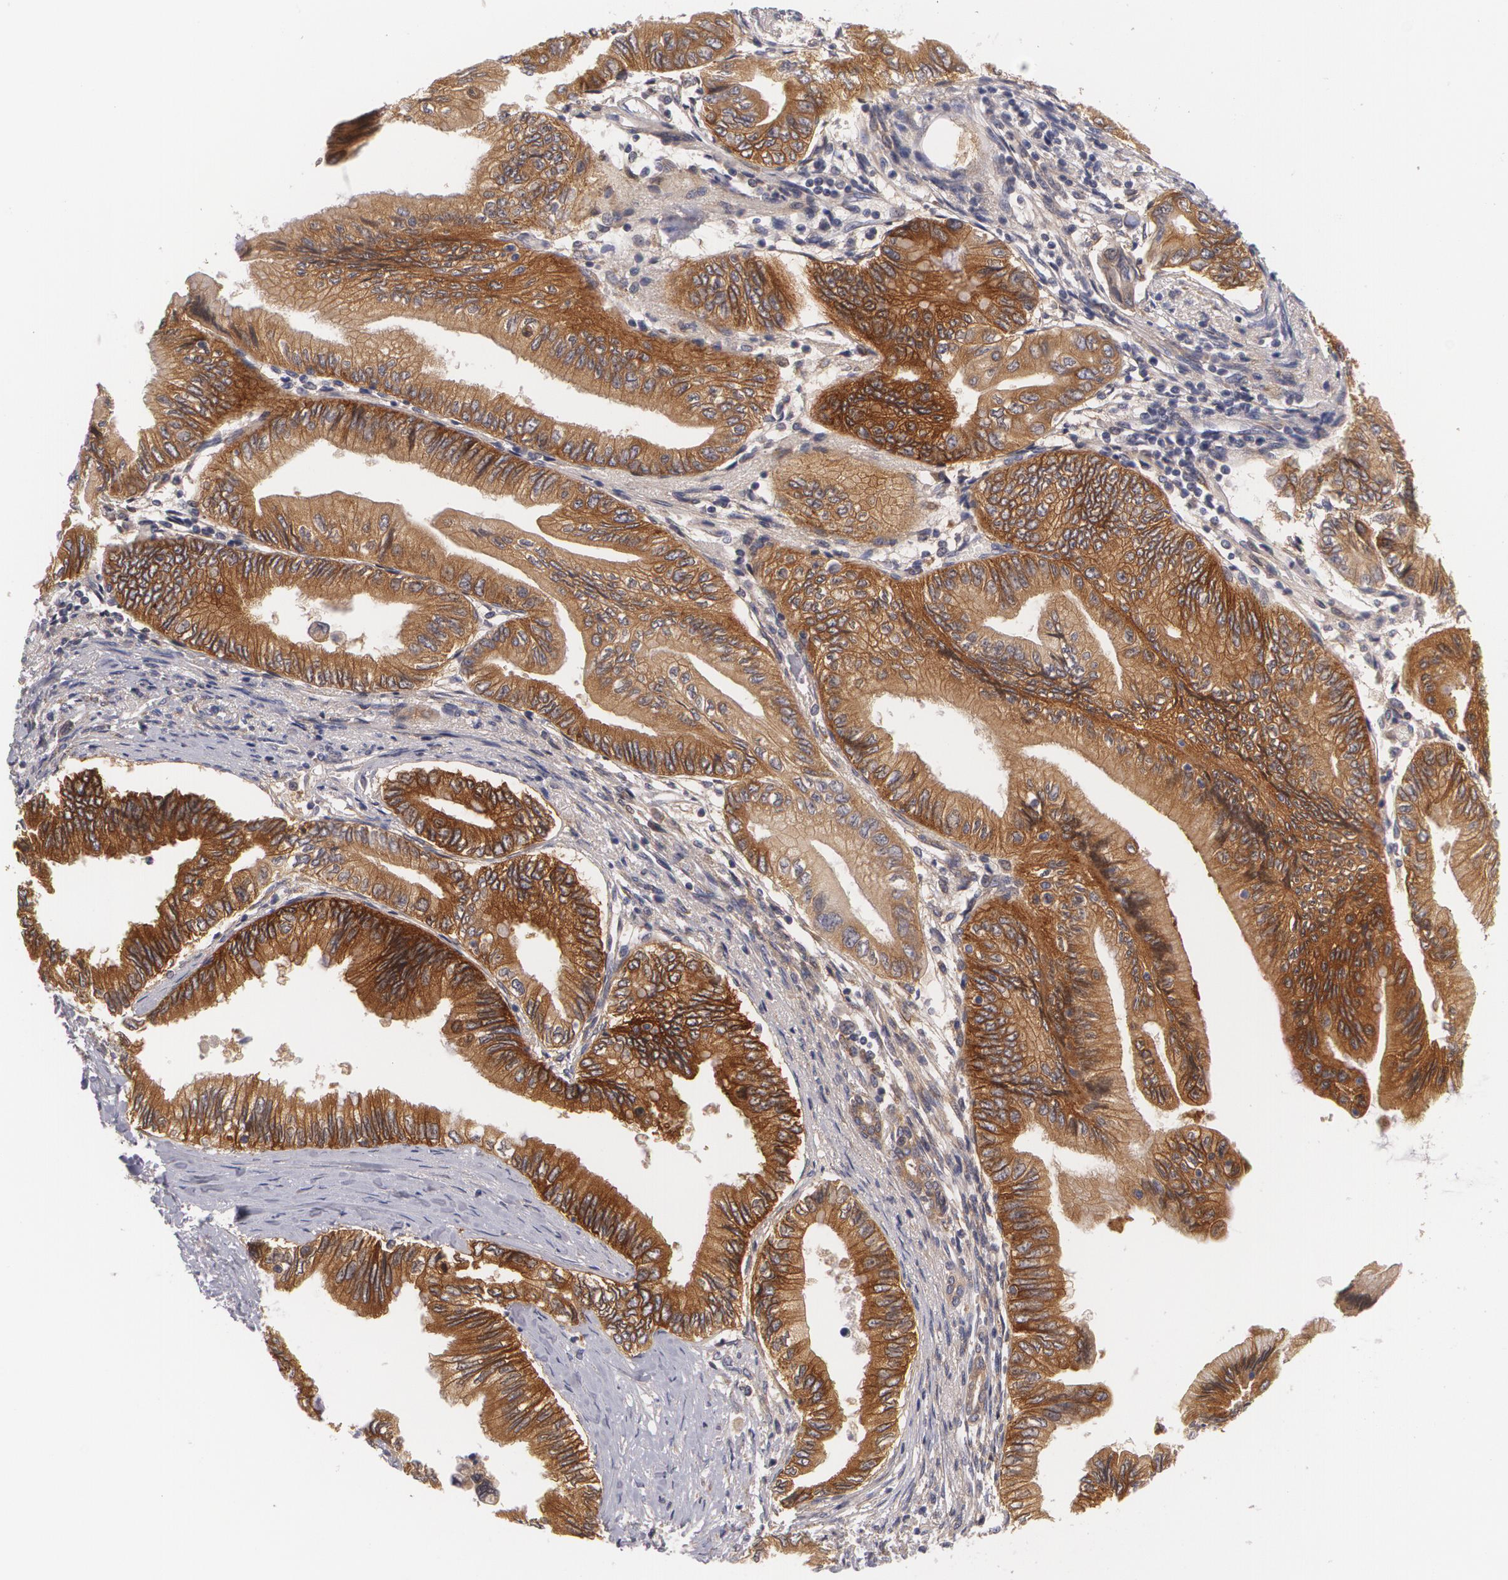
{"staining": {"intensity": "strong", "quantity": ">75%", "location": "cytoplasmic/membranous"}, "tissue": "pancreatic cancer", "cell_type": "Tumor cells", "image_type": "cancer", "snomed": [{"axis": "morphology", "description": "Adenocarcinoma, NOS"}, {"axis": "topography", "description": "Pancreas"}], "caption": "Approximately >75% of tumor cells in pancreatic cancer (adenocarcinoma) reveal strong cytoplasmic/membranous protein expression as visualized by brown immunohistochemical staining.", "gene": "CASK", "patient": {"sex": "female", "age": 66}}